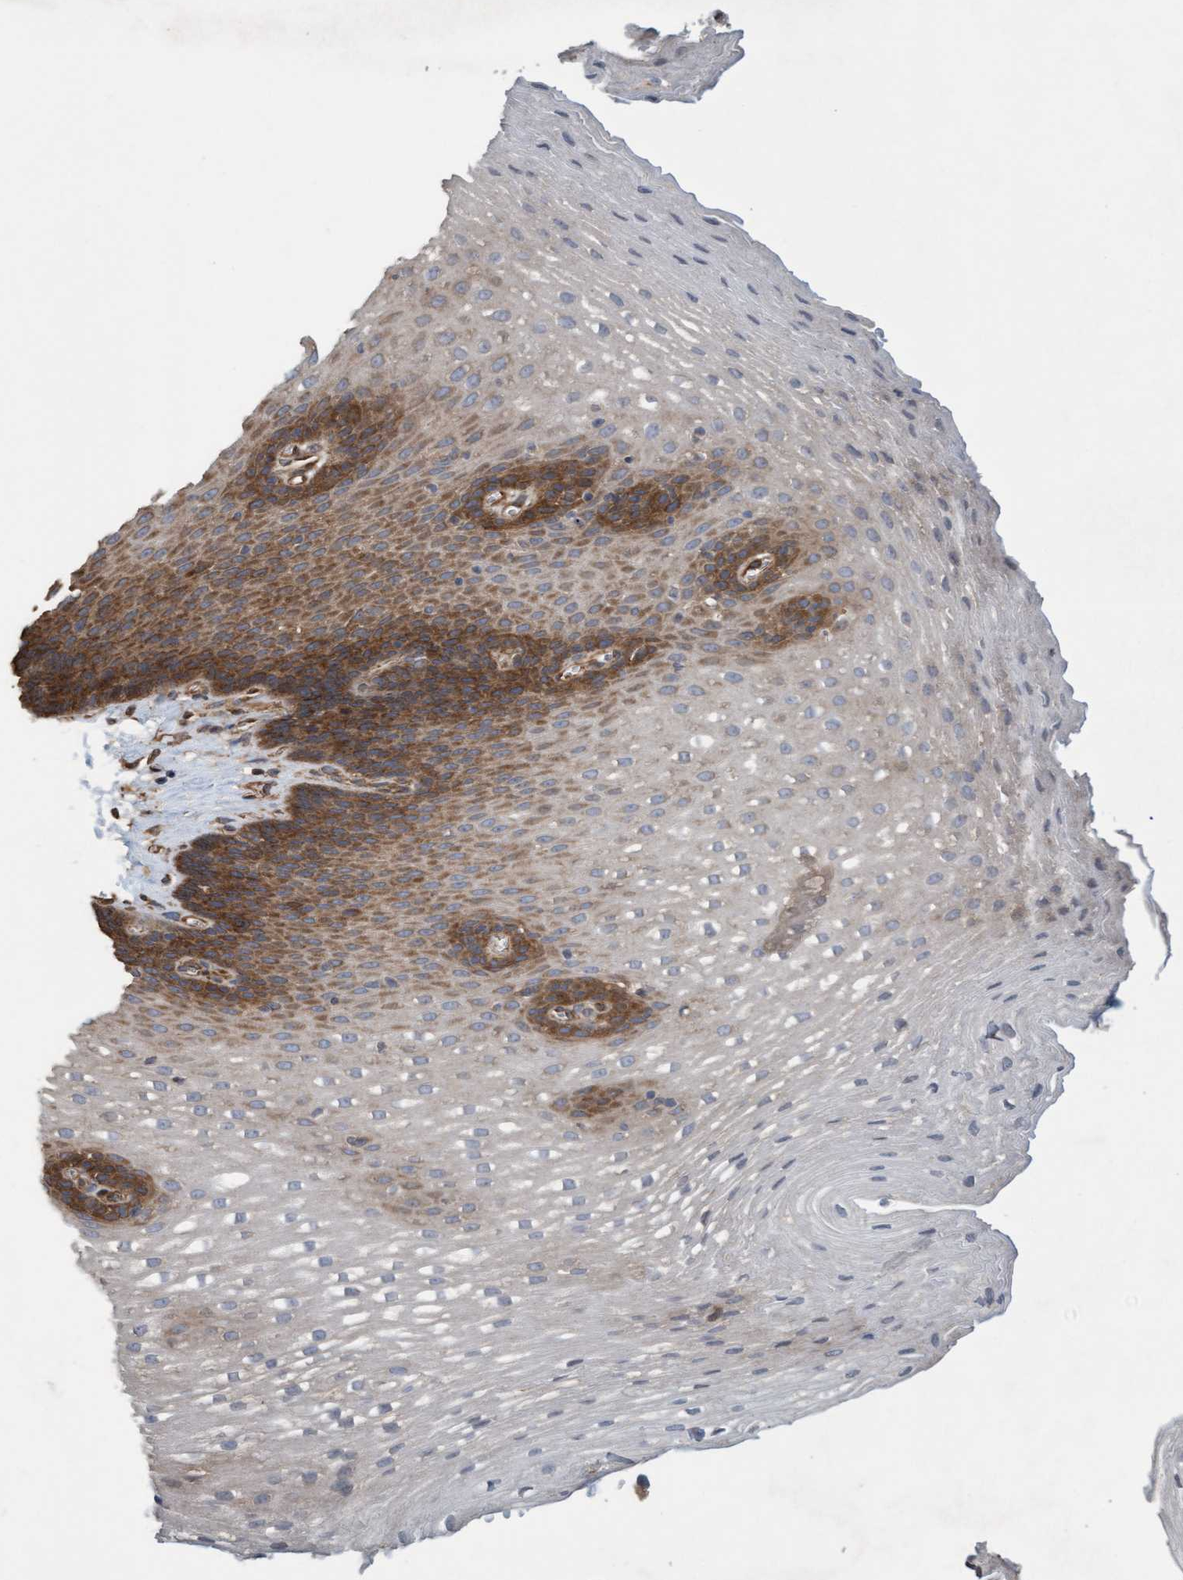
{"staining": {"intensity": "strong", "quantity": ">75%", "location": "cytoplasmic/membranous"}, "tissue": "esophagus", "cell_type": "Squamous epithelial cells", "image_type": "normal", "snomed": [{"axis": "morphology", "description": "Normal tissue, NOS"}, {"axis": "topography", "description": "Esophagus"}], "caption": "Immunohistochemical staining of benign esophagus reveals strong cytoplasmic/membranous protein positivity in about >75% of squamous epithelial cells. (DAB (3,3'-diaminobenzidine) = brown stain, brightfield microscopy at high magnification).", "gene": "CDC42EP4", "patient": {"sex": "male", "age": 48}}